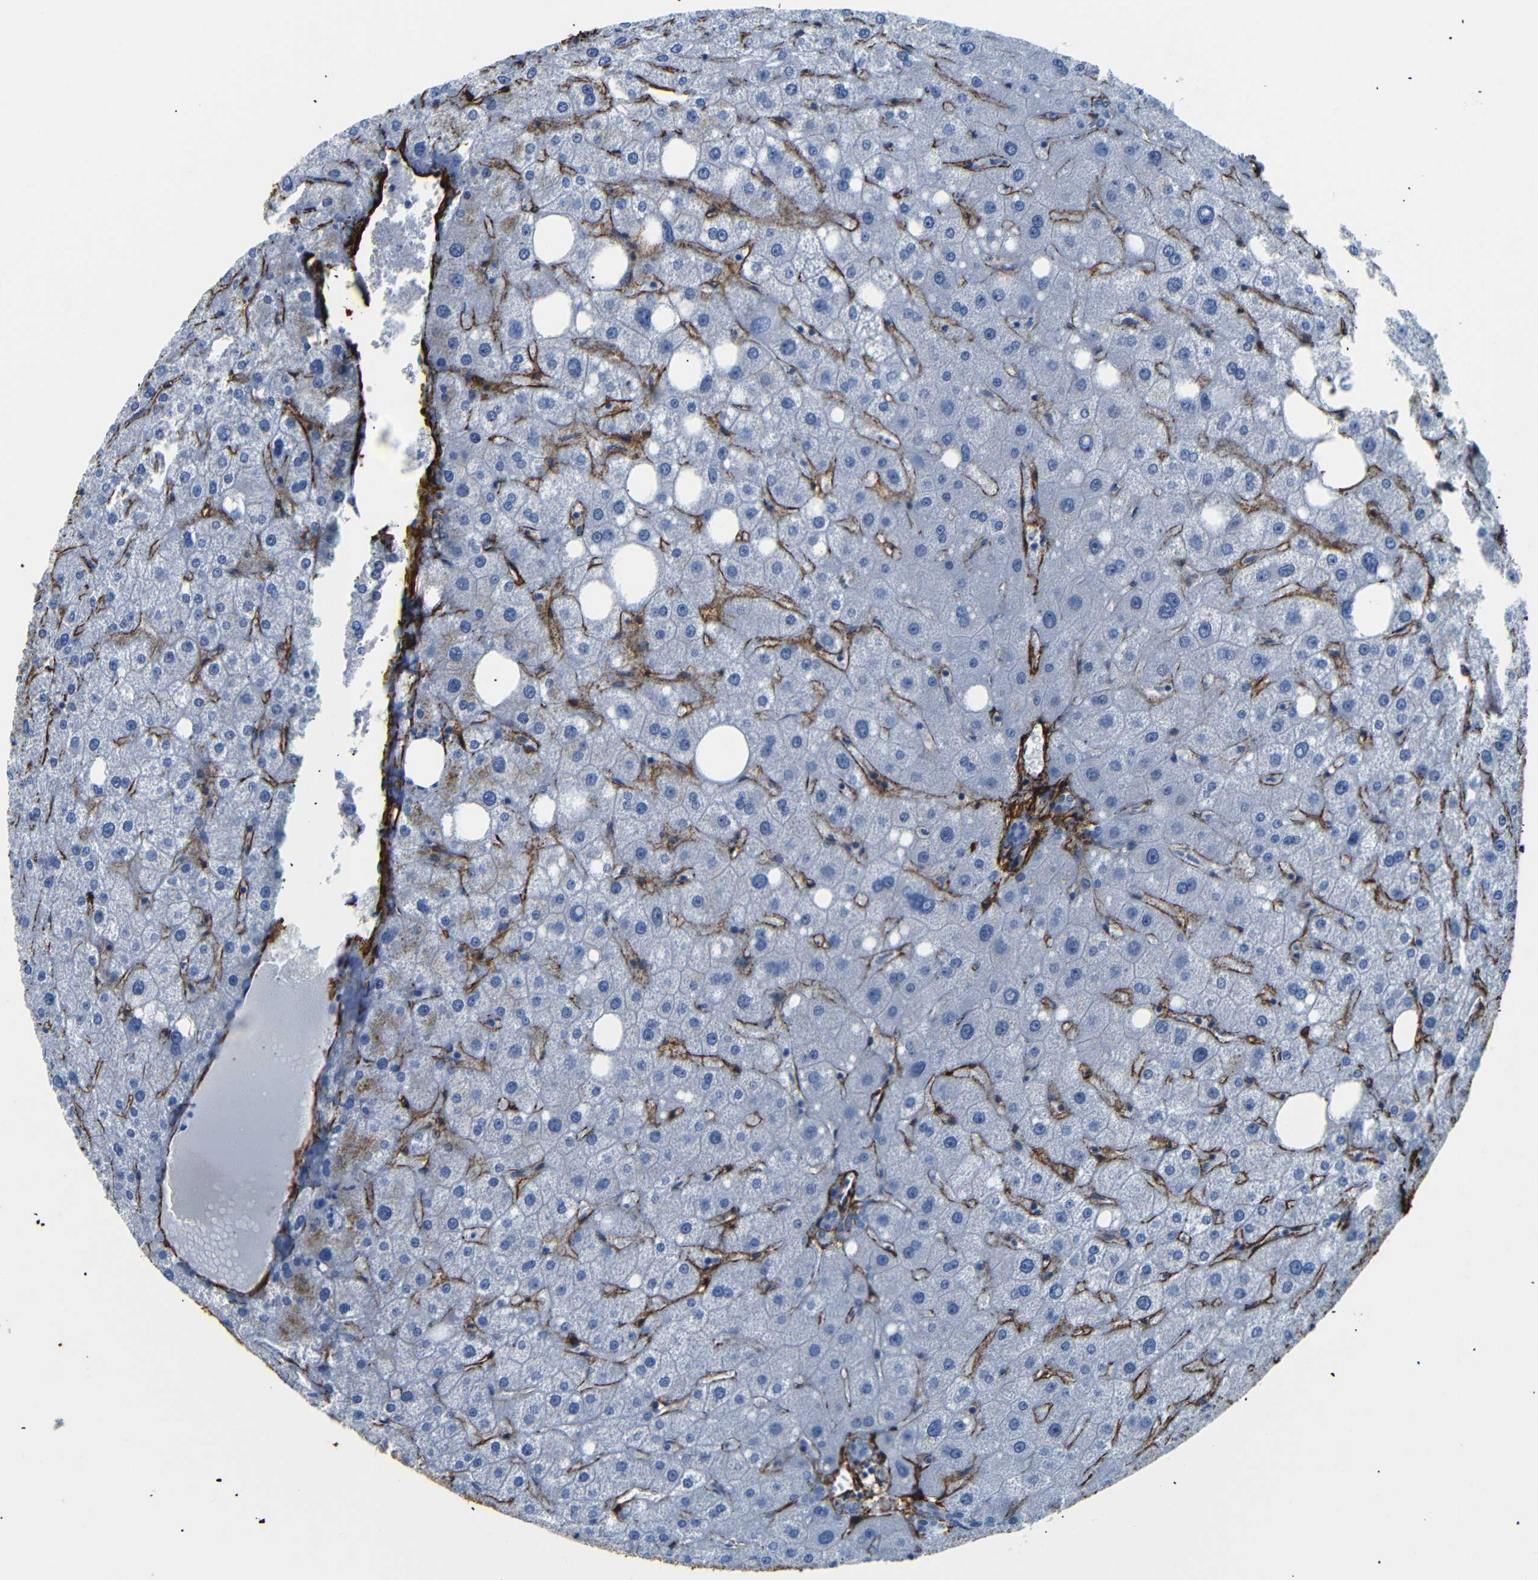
{"staining": {"intensity": "negative", "quantity": "none", "location": "none"}, "tissue": "liver", "cell_type": "Cholangiocytes", "image_type": "normal", "snomed": [{"axis": "morphology", "description": "Normal tissue, NOS"}, {"axis": "topography", "description": "Liver"}], "caption": "This micrograph is of normal liver stained with IHC to label a protein in brown with the nuclei are counter-stained blue. There is no positivity in cholangiocytes.", "gene": "ACTA2", "patient": {"sex": "male", "age": 73}}